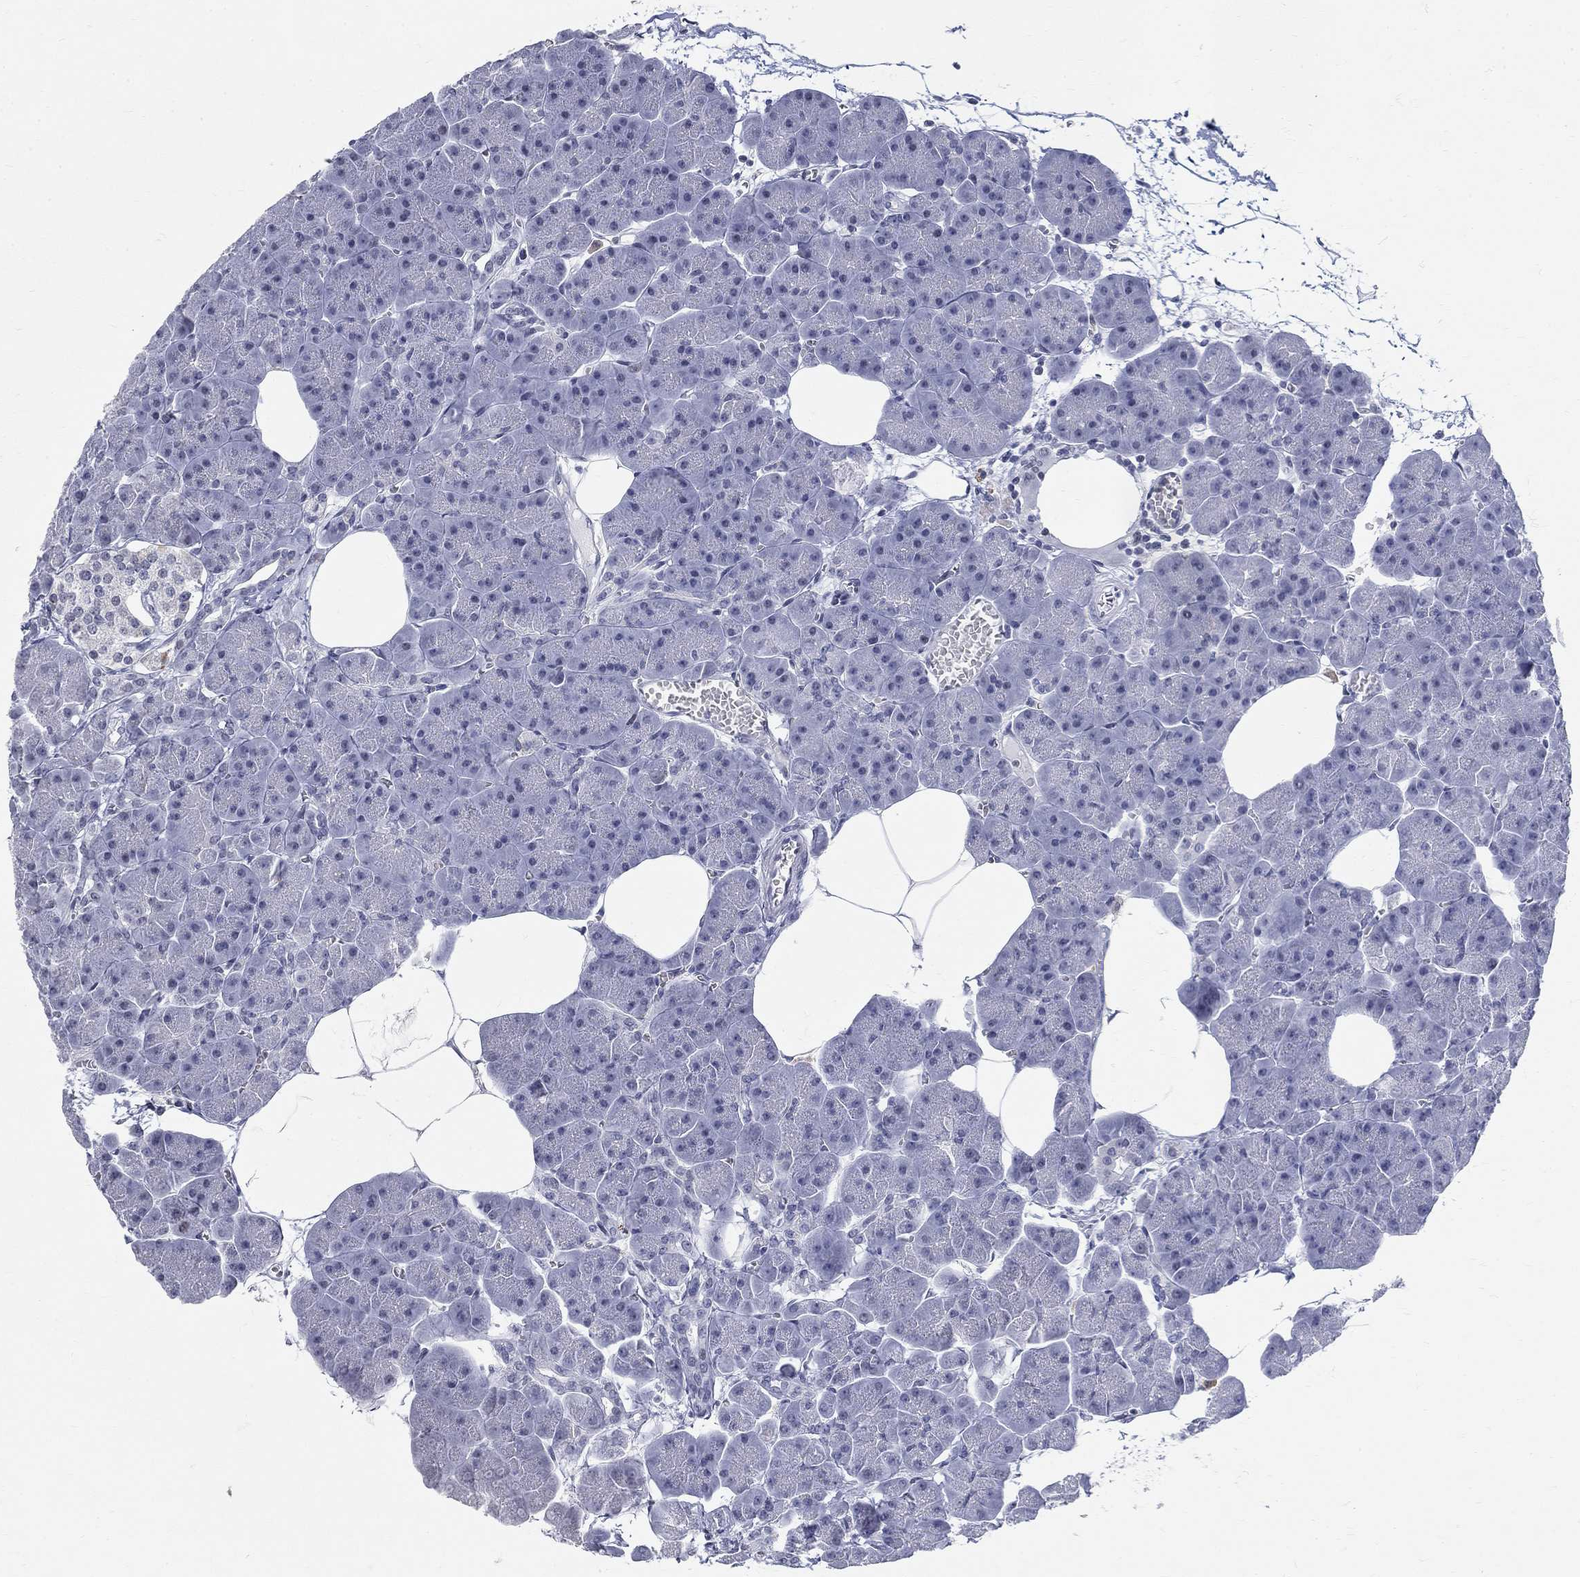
{"staining": {"intensity": "negative", "quantity": "none", "location": "none"}, "tissue": "pancreas", "cell_type": "Exocrine glandular cells", "image_type": "normal", "snomed": [{"axis": "morphology", "description": "Normal tissue, NOS"}, {"axis": "topography", "description": "Adipose tissue"}, {"axis": "topography", "description": "Pancreas"}, {"axis": "topography", "description": "Peripheral nerve tissue"}], "caption": "IHC photomicrograph of unremarkable pancreas: pancreas stained with DAB displays no significant protein expression in exocrine glandular cells.", "gene": "BHLHE22", "patient": {"sex": "female", "age": 58}}